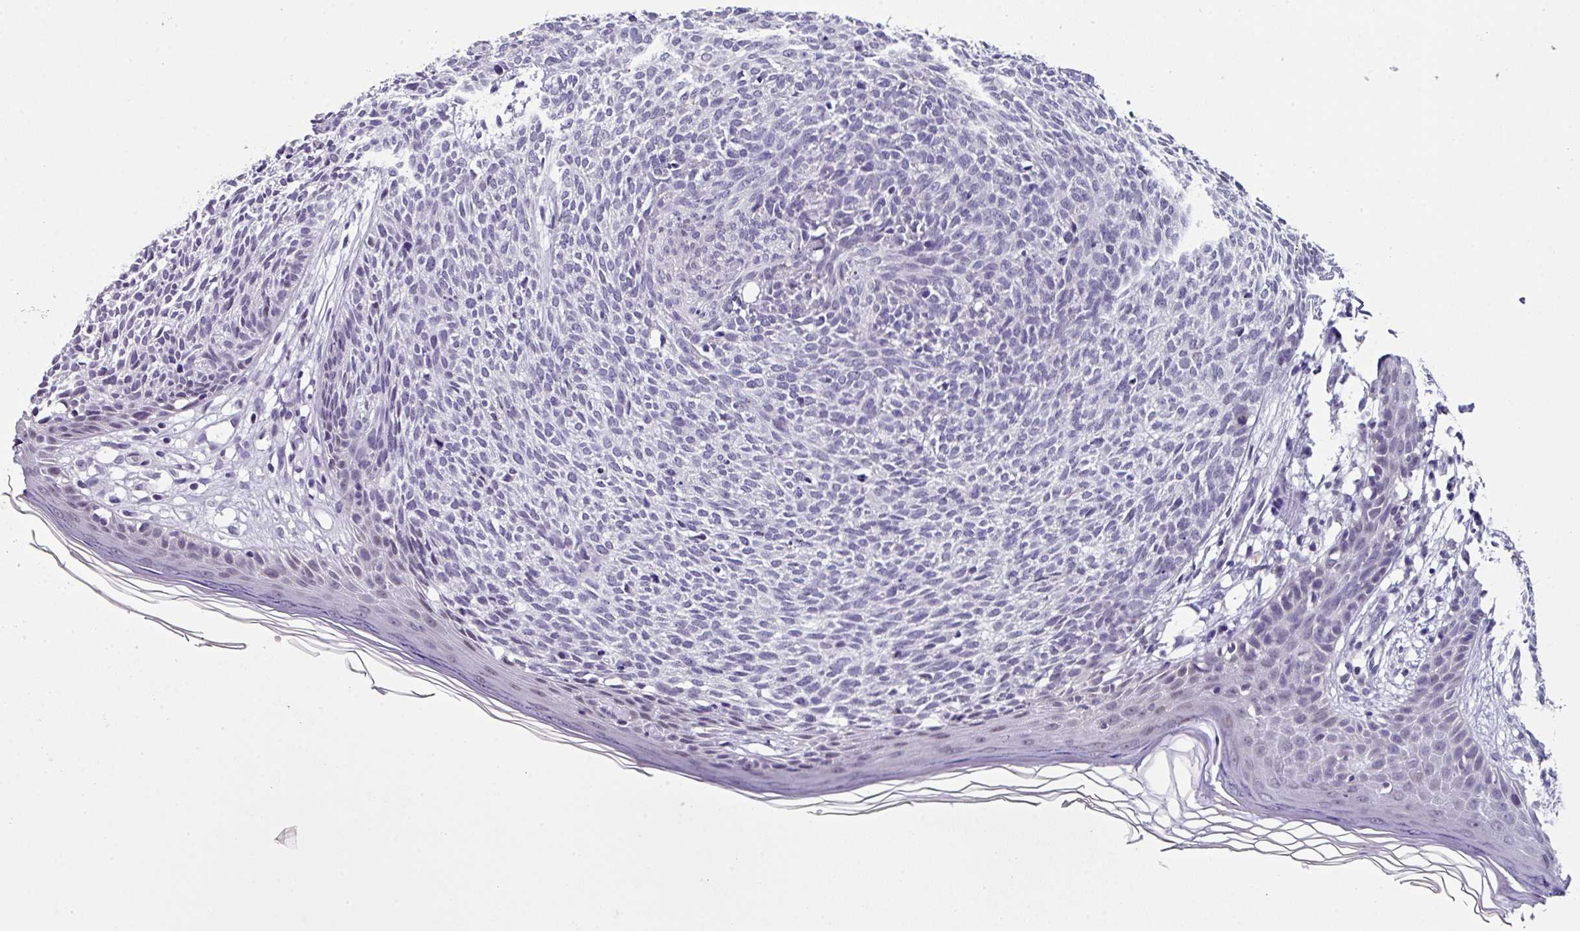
{"staining": {"intensity": "negative", "quantity": "none", "location": "none"}, "tissue": "skin cancer", "cell_type": "Tumor cells", "image_type": "cancer", "snomed": [{"axis": "morphology", "description": "Basal cell carcinoma"}, {"axis": "topography", "description": "Skin"}], "caption": "Micrograph shows no significant protein expression in tumor cells of basal cell carcinoma (skin).", "gene": "ZFP3", "patient": {"sex": "female", "age": 66}}